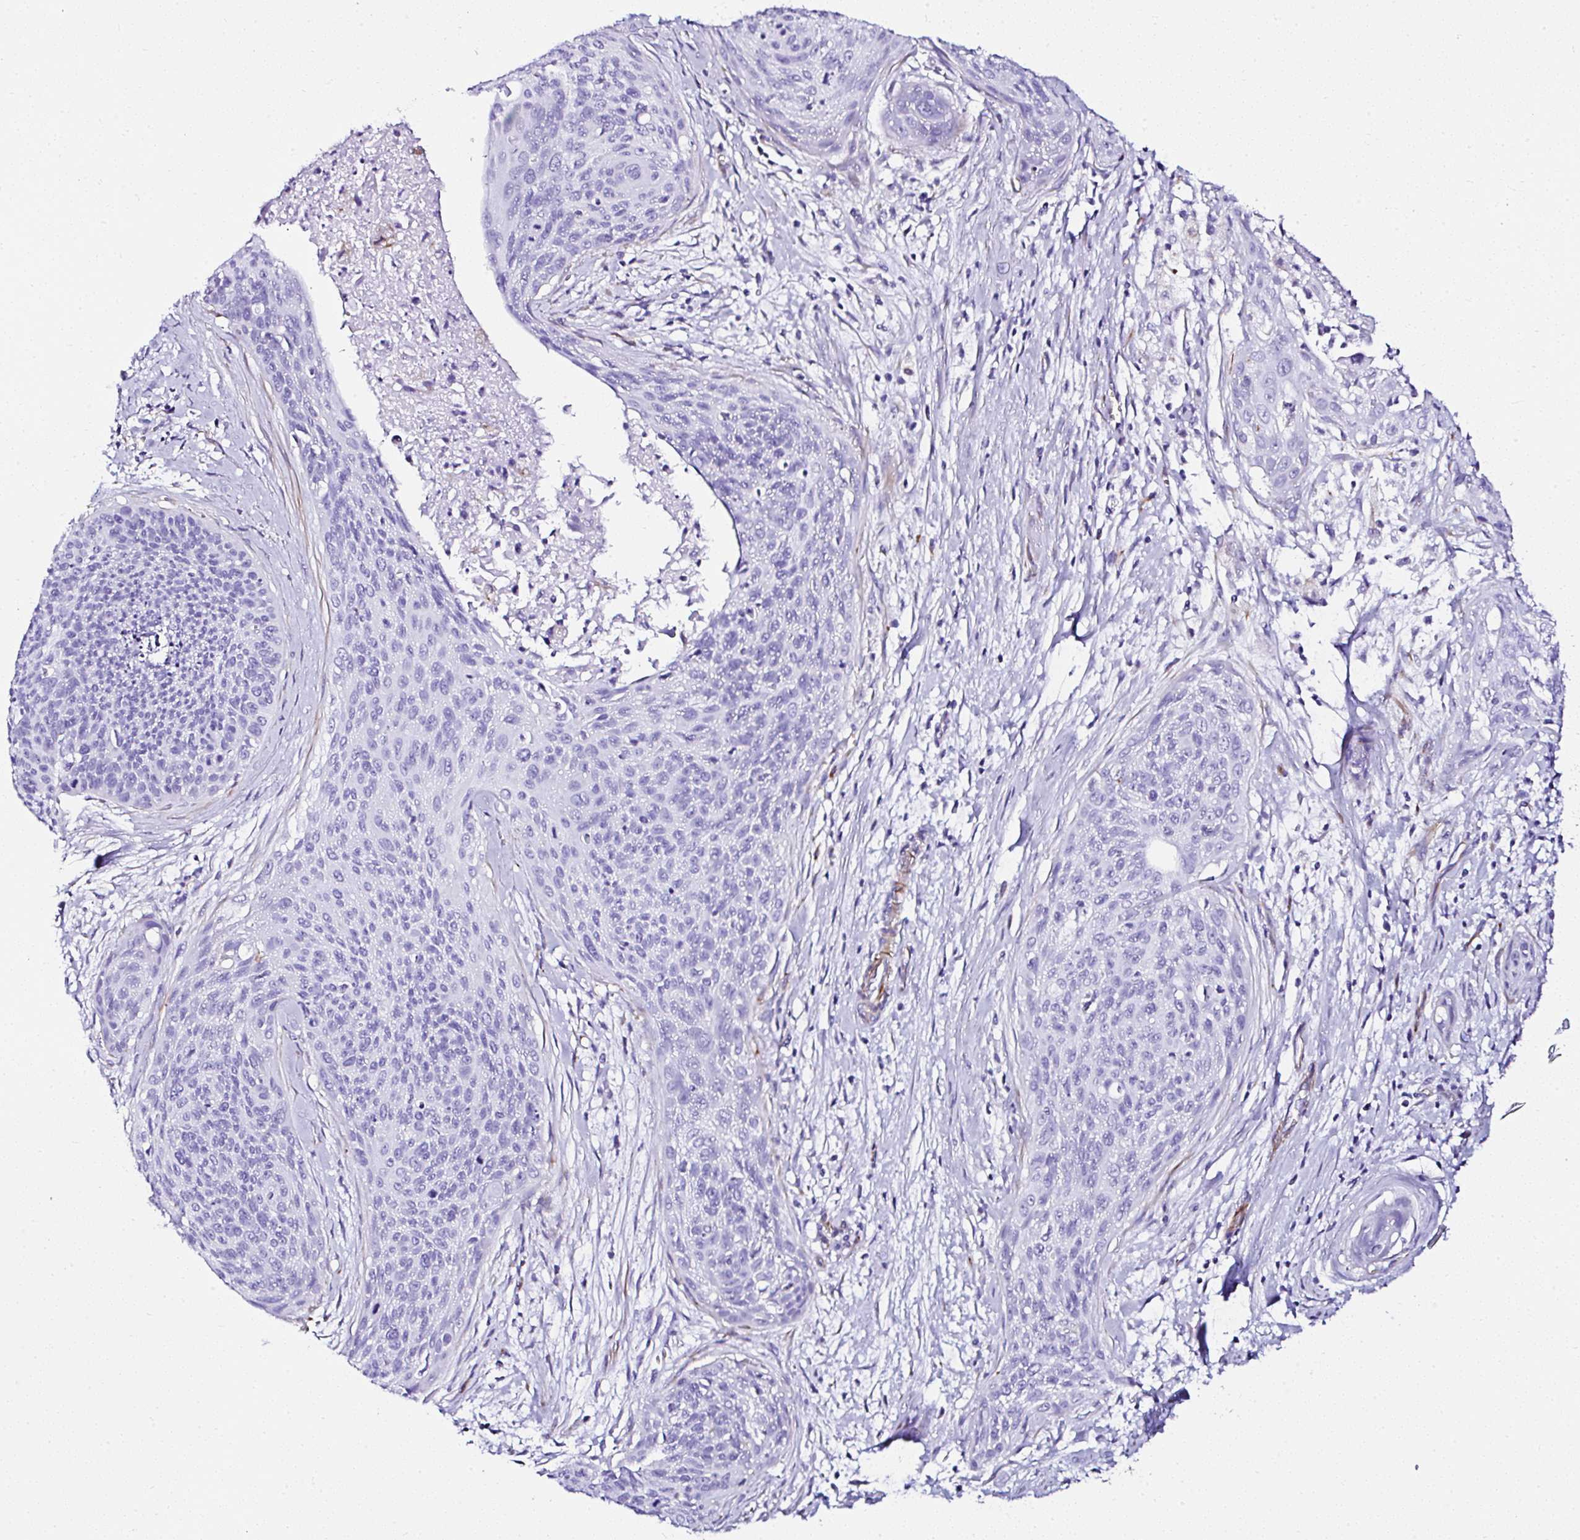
{"staining": {"intensity": "negative", "quantity": "none", "location": "none"}, "tissue": "cervical cancer", "cell_type": "Tumor cells", "image_type": "cancer", "snomed": [{"axis": "morphology", "description": "Squamous cell carcinoma, NOS"}, {"axis": "topography", "description": "Cervix"}], "caption": "Immunohistochemistry (IHC) photomicrograph of neoplastic tissue: squamous cell carcinoma (cervical) stained with DAB displays no significant protein staining in tumor cells.", "gene": "DEPDC5", "patient": {"sex": "female", "age": 55}}